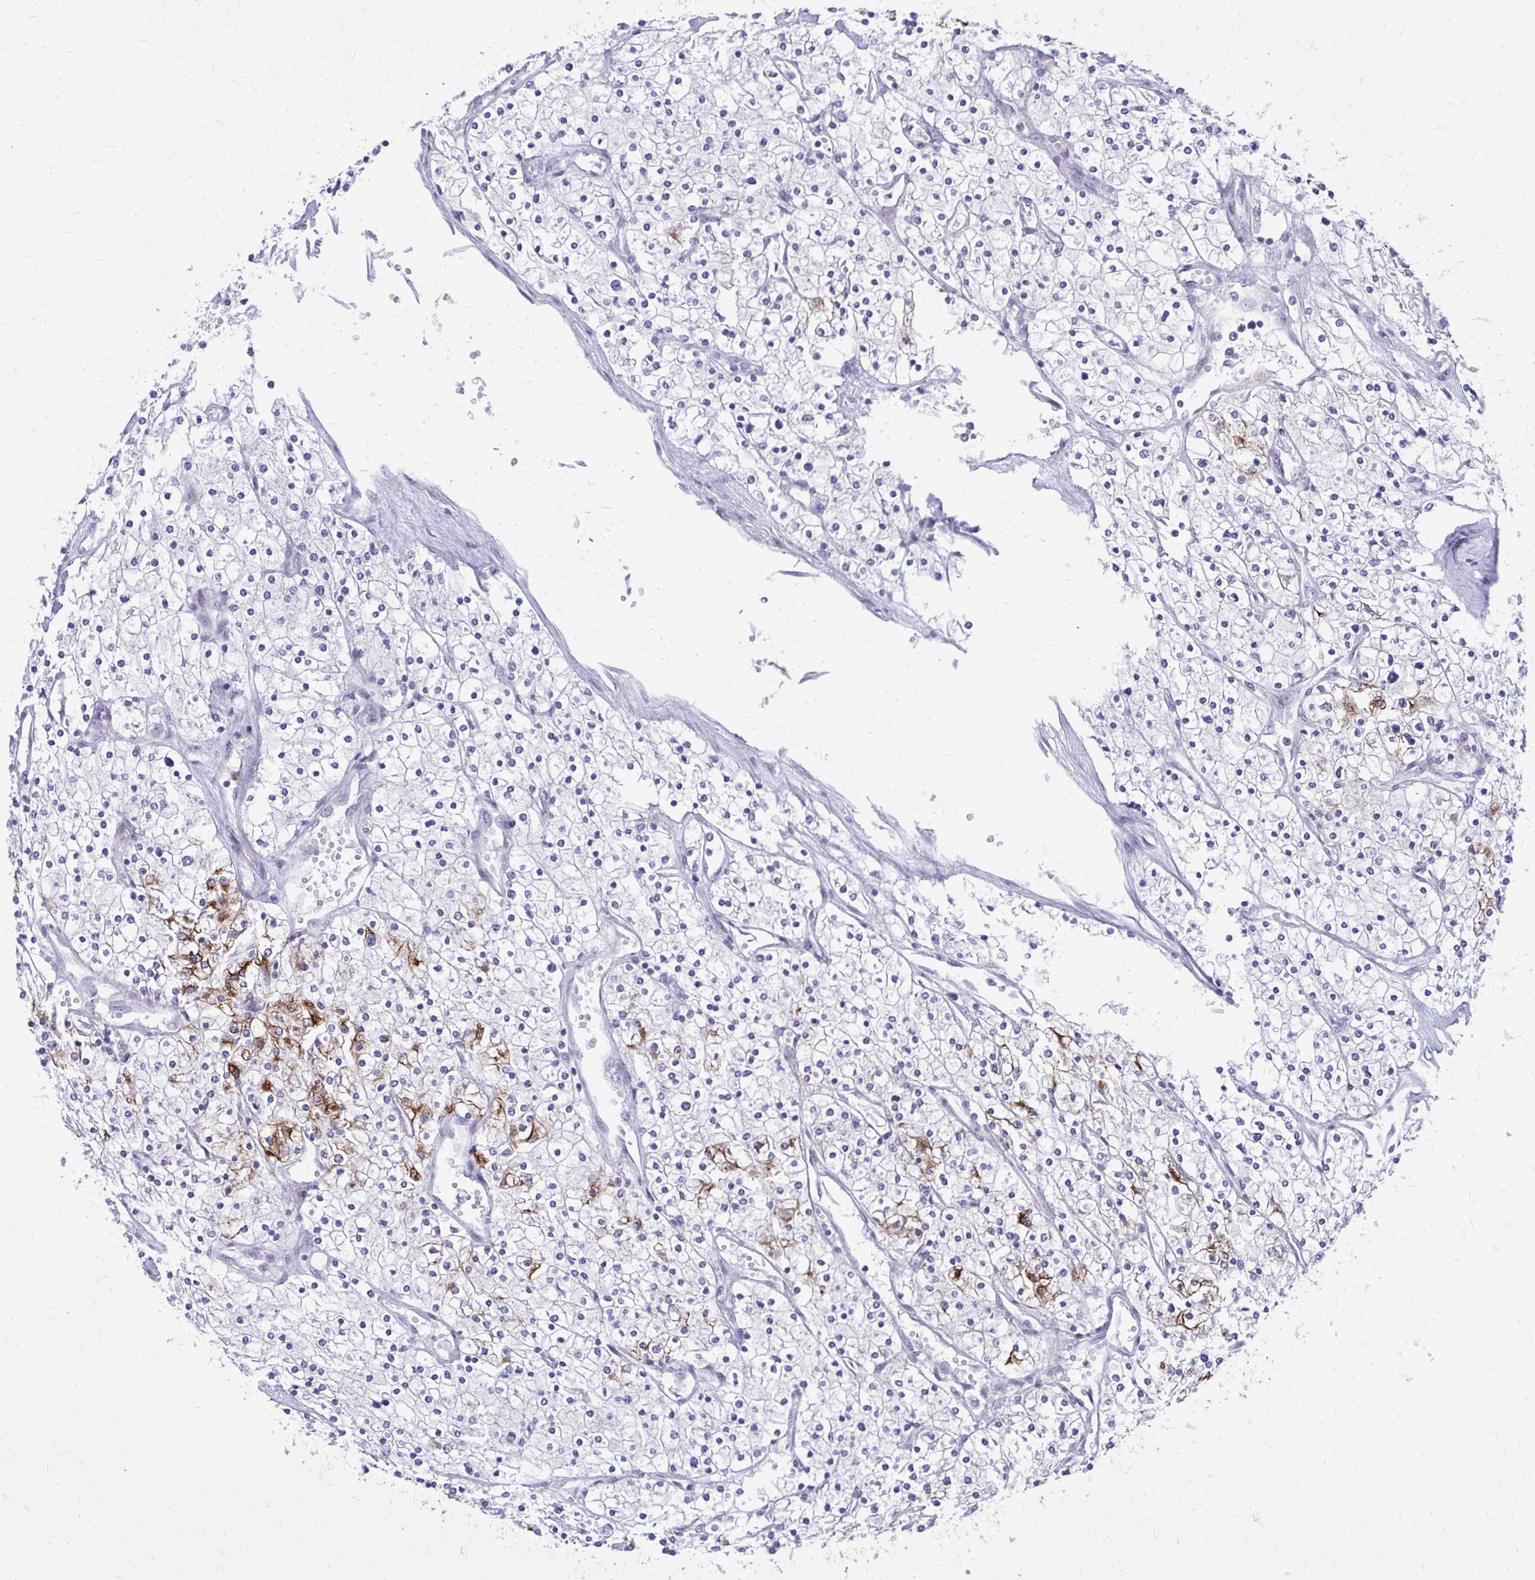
{"staining": {"intensity": "moderate", "quantity": "<25%", "location": "cytoplasmic/membranous"}, "tissue": "renal cancer", "cell_type": "Tumor cells", "image_type": "cancer", "snomed": [{"axis": "morphology", "description": "Adenocarcinoma, NOS"}, {"axis": "topography", "description": "Kidney"}], "caption": "This is an image of IHC staining of adenocarcinoma (renal), which shows moderate staining in the cytoplasmic/membranous of tumor cells.", "gene": "ANKRD30B", "patient": {"sex": "male", "age": 80}}